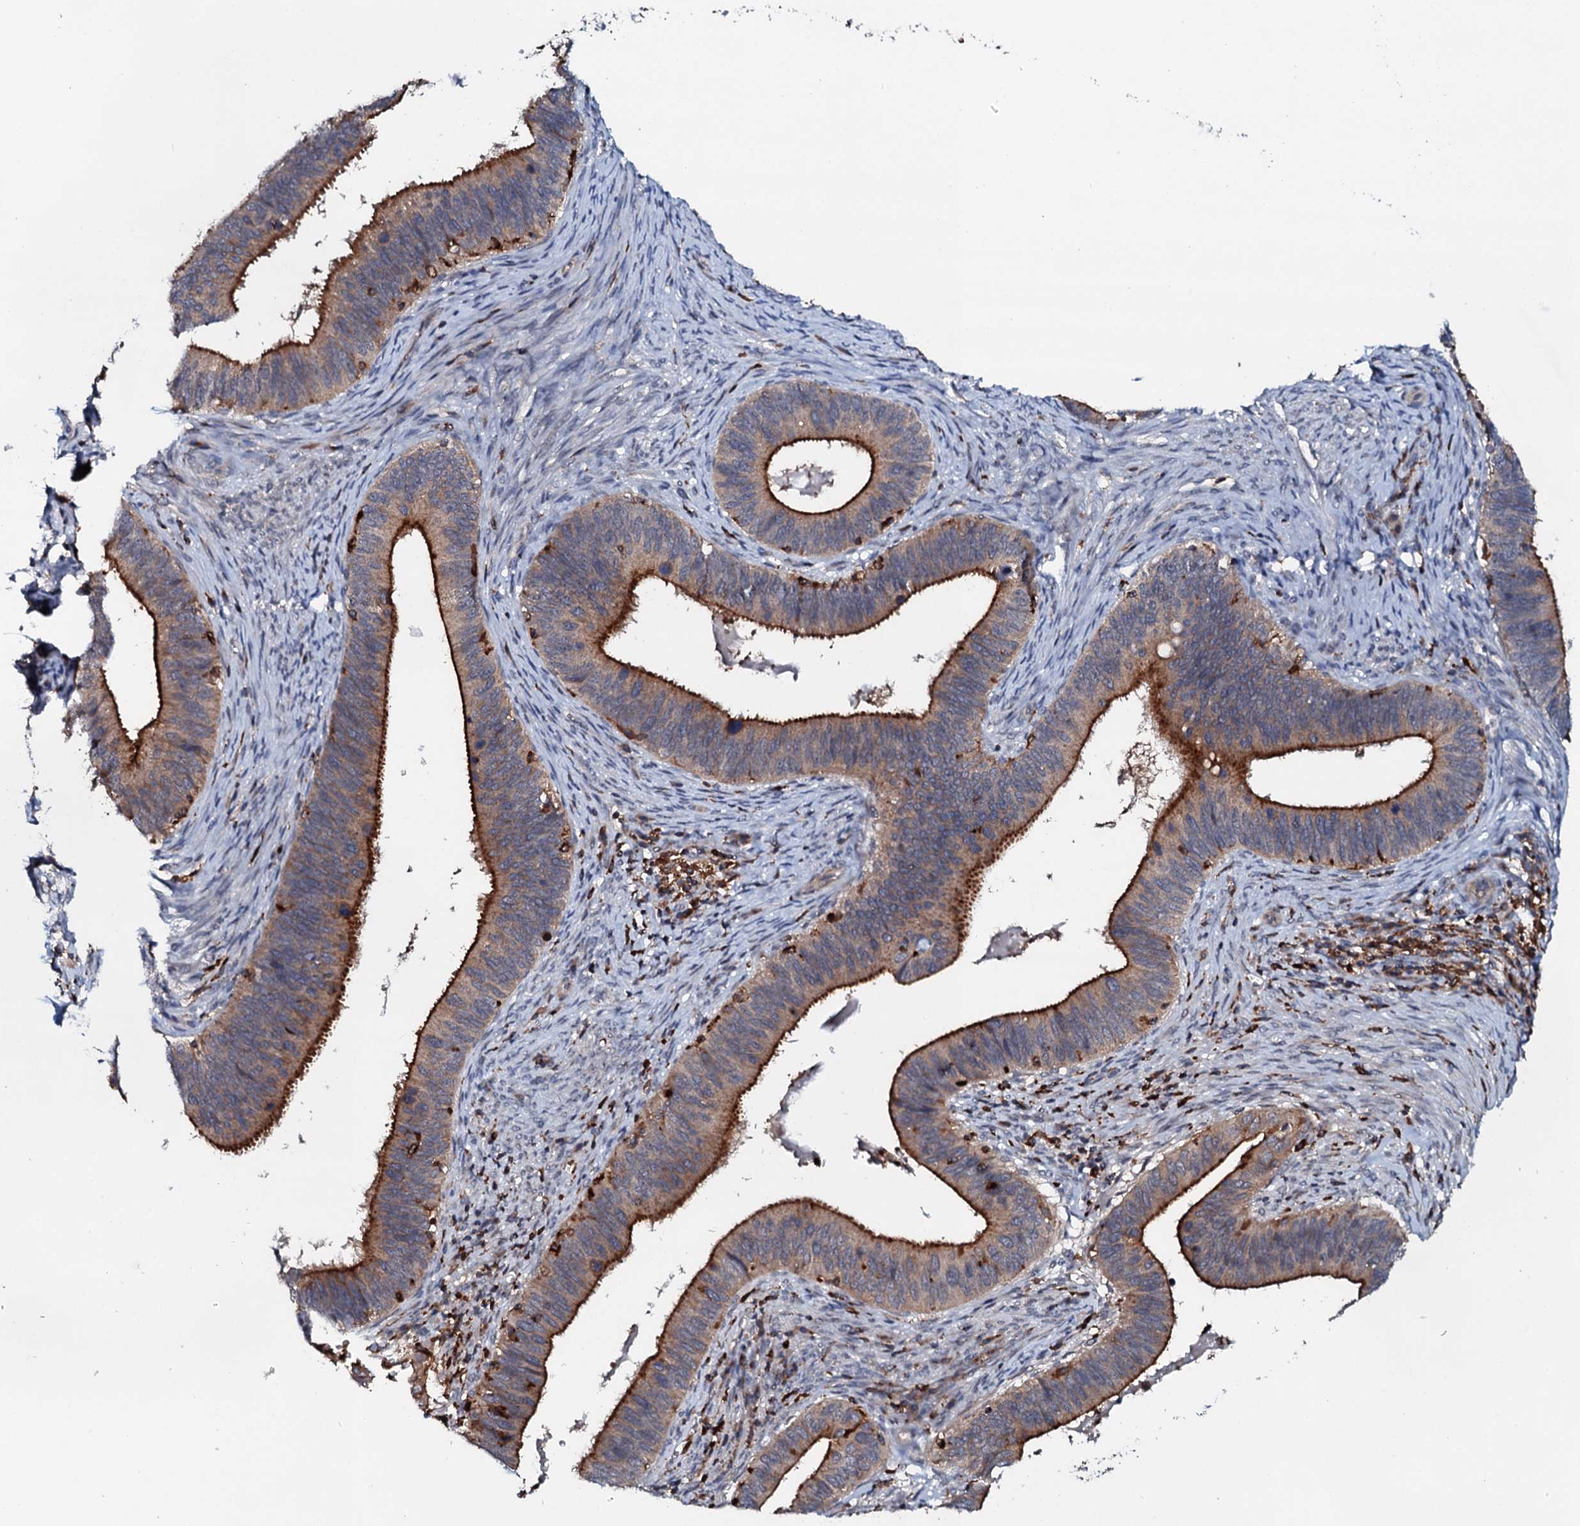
{"staining": {"intensity": "strong", "quantity": "25%-75%", "location": "cytoplasmic/membranous"}, "tissue": "cervical cancer", "cell_type": "Tumor cells", "image_type": "cancer", "snomed": [{"axis": "morphology", "description": "Adenocarcinoma, NOS"}, {"axis": "topography", "description": "Cervix"}], "caption": "High-power microscopy captured an immunohistochemistry (IHC) micrograph of cervical cancer (adenocarcinoma), revealing strong cytoplasmic/membranous staining in approximately 25%-75% of tumor cells.", "gene": "VAMP8", "patient": {"sex": "female", "age": 42}}